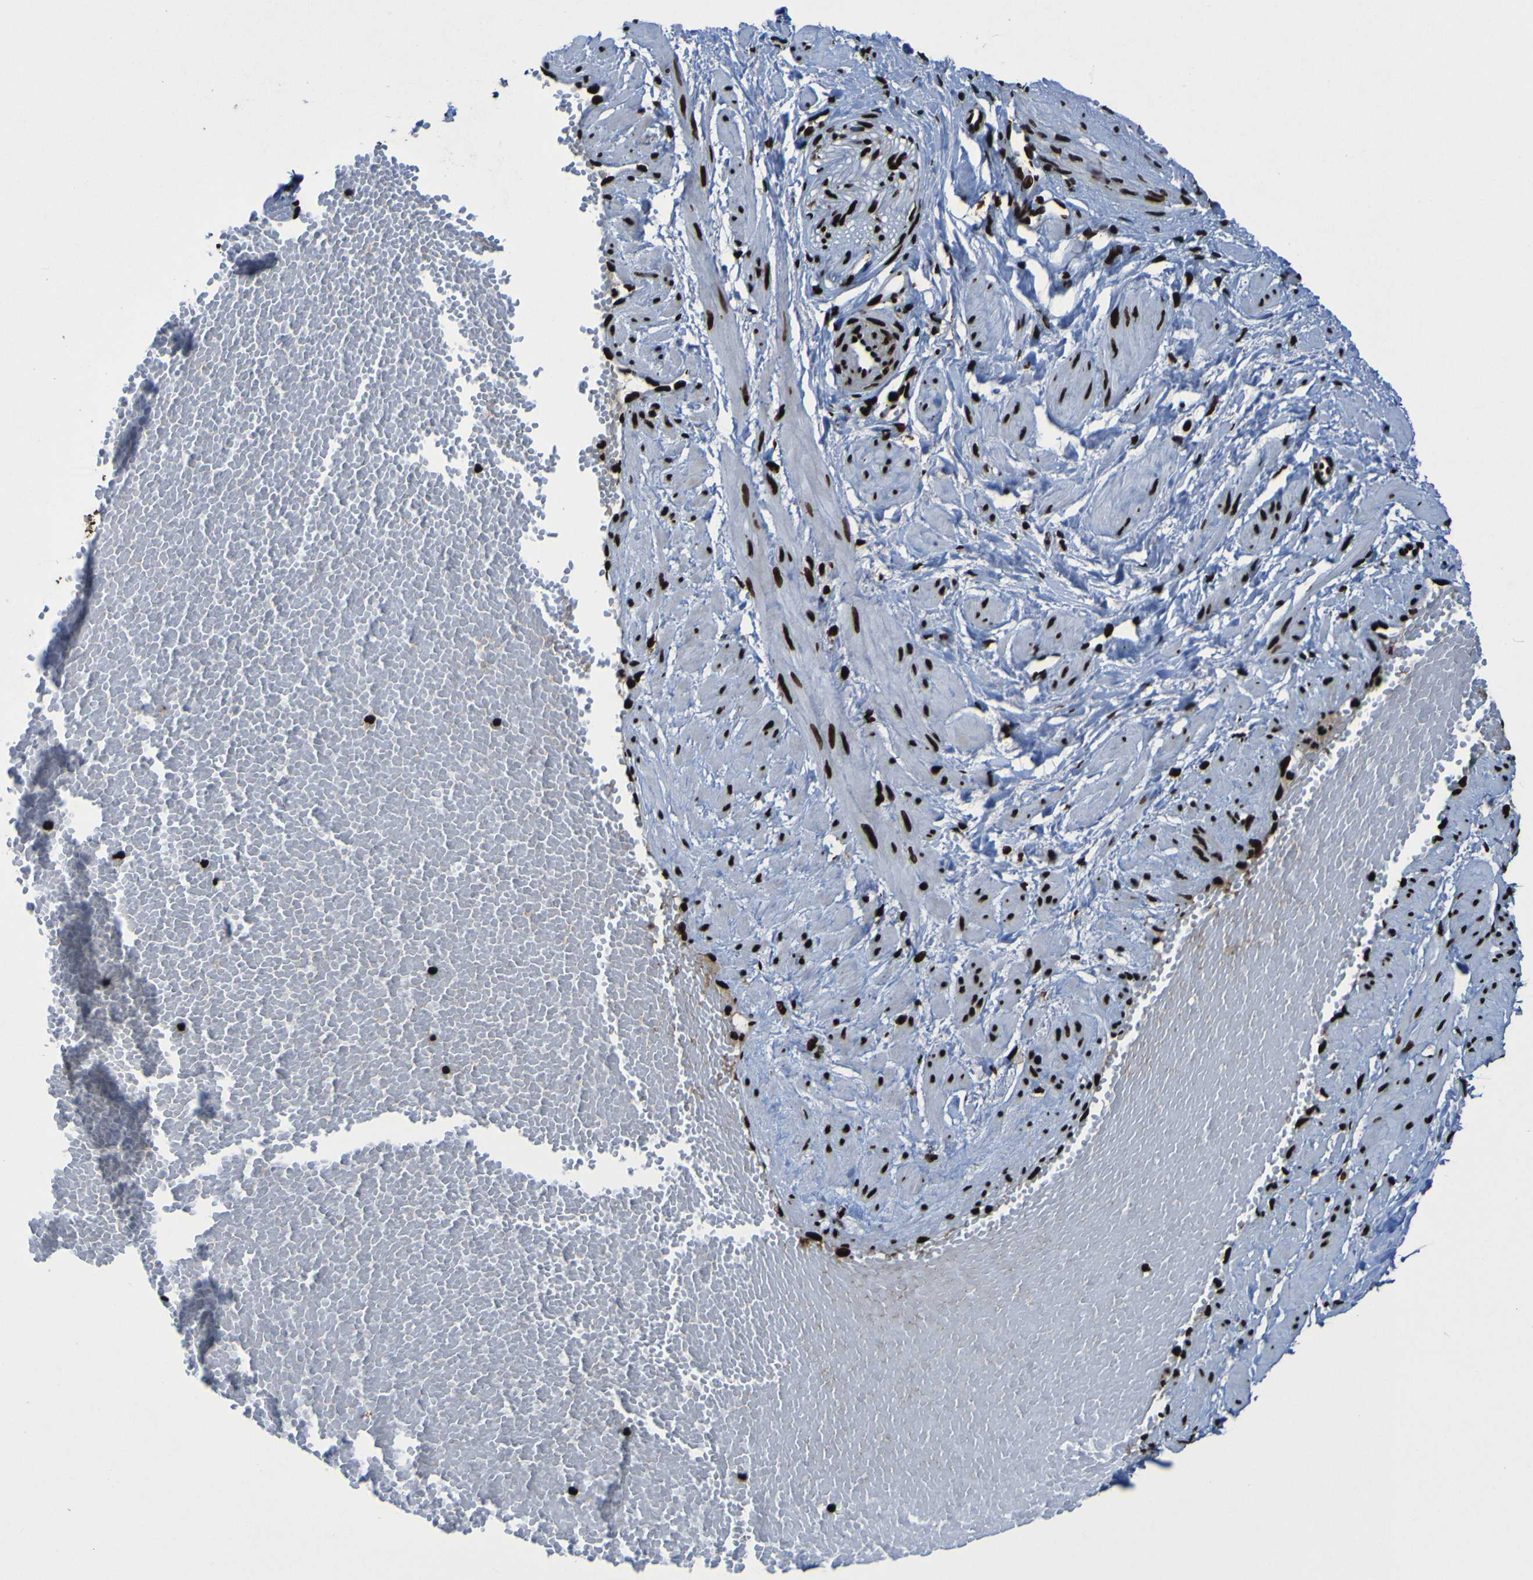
{"staining": {"intensity": "strong", "quantity": ">75%", "location": "nuclear"}, "tissue": "adipose tissue", "cell_type": "Adipocytes", "image_type": "normal", "snomed": [{"axis": "morphology", "description": "Normal tissue, NOS"}, {"axis": "topography", "description": "Soft tissue"}, {"axis": "topography", "description": "Vascular tissue"}], "caption": "Immunohistochemical staining of normal human adipose tissue exhibits strong nuclear protein staining in about >75% of adipocytes. Nuclei are stained in blue.", "gene": "NPM1", "patient": {"sex": "female", "age": 35}}